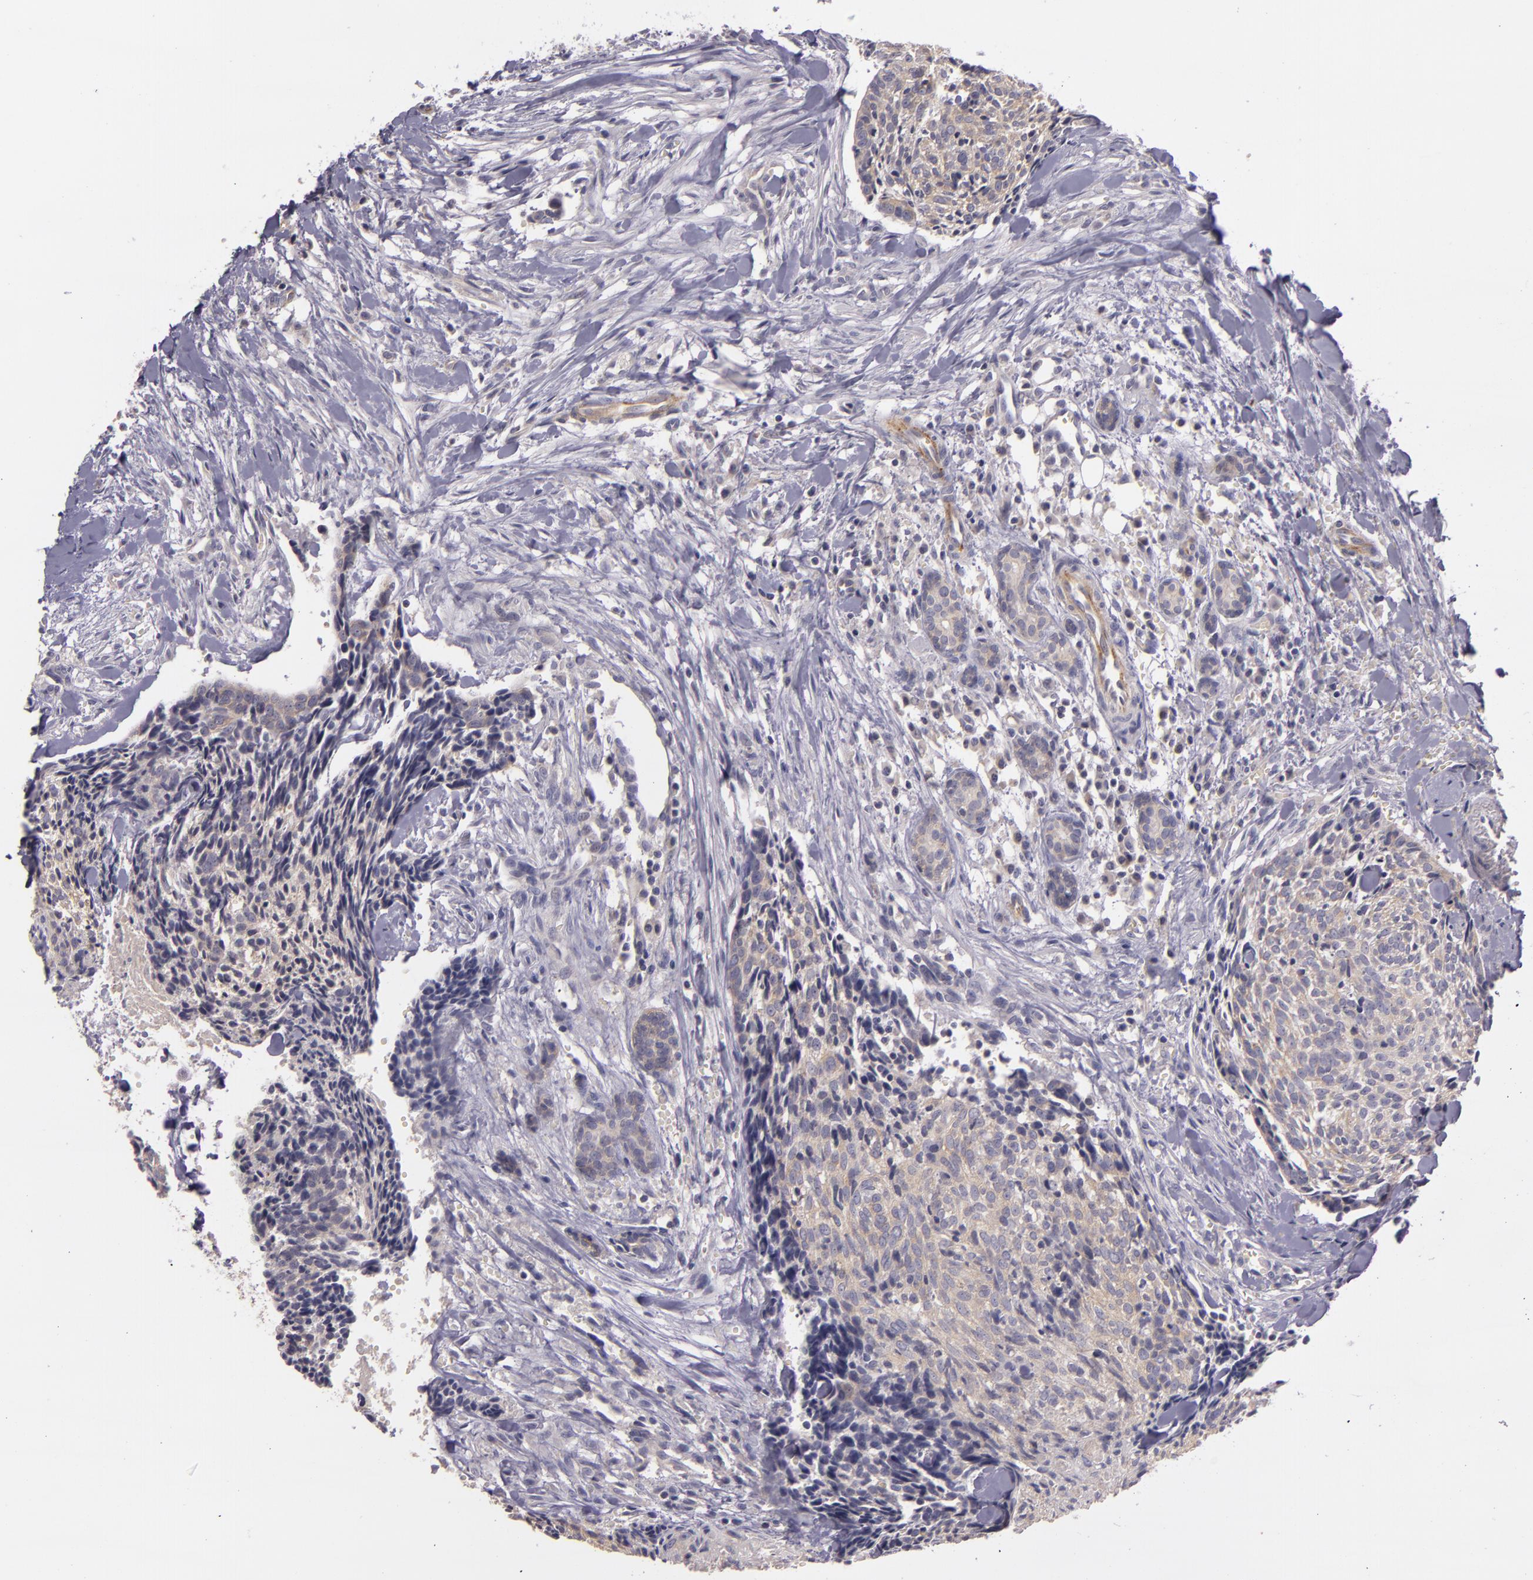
{"staining": {"intensity": "weak", "quantity": "<25%", "location": "none"}, "tissue": "head and neck cancer", "cell_type": "Tumor cells", "image_type": "cancer", "snomed": [{"axis": "morphology", "description": "Squamous cell carcinoma, NOS"}, {"axis": "topography", "description": "Salivary gland"}, {"axis": "topography", "description": "Head-Neck"}], "caption": "Immunohistochemistry histopathology image of neoplastic tissue: head and neck cancer stained with DAB exhibits no significant protein staining in tumor cells.", "gene": "RALGAPA1", "patient": {"sex": "male", "age": 70}}